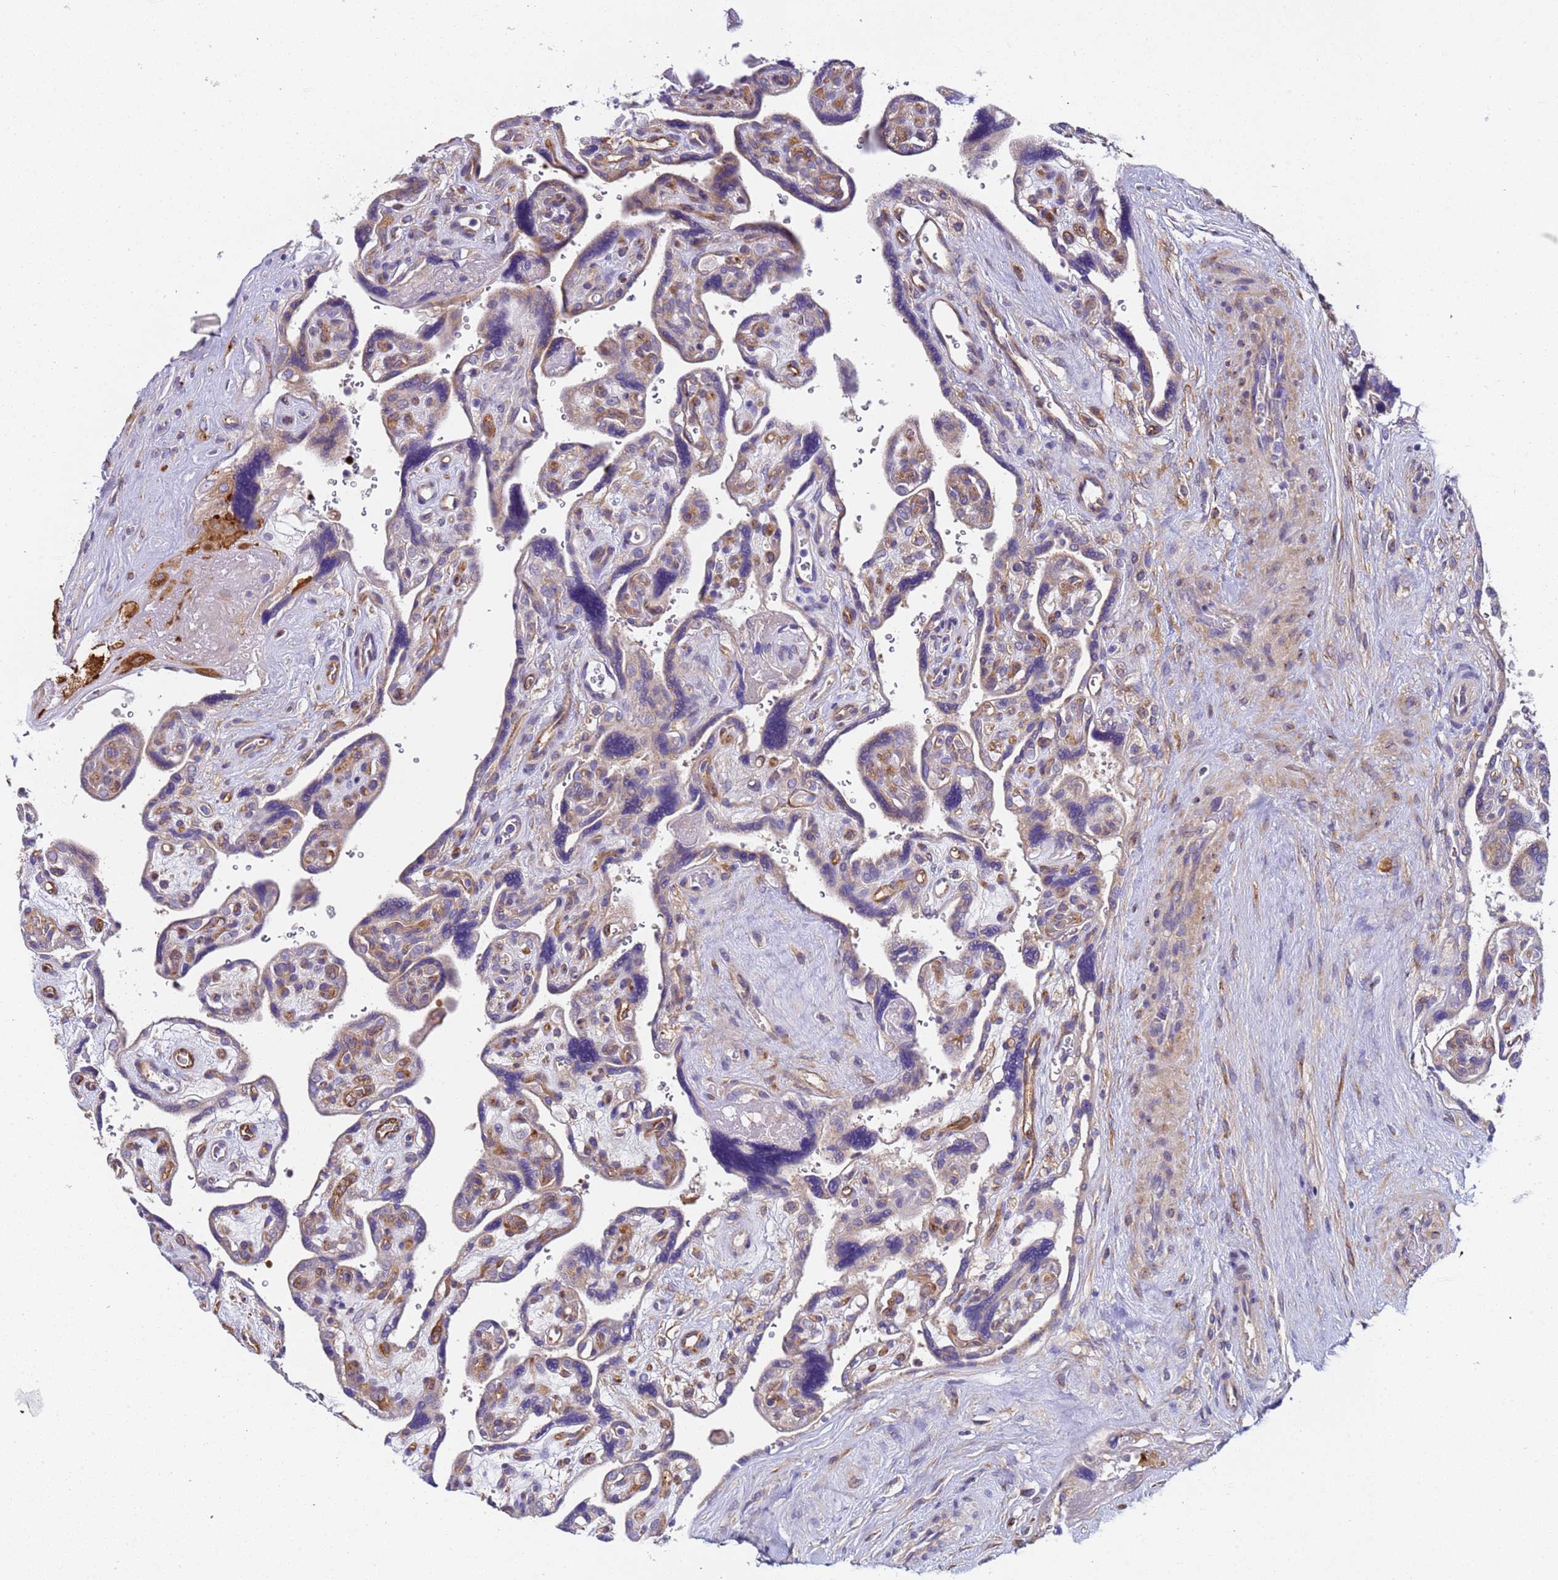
{"staining": {"intensity": "moderate", "quantity": ">75%", "location": "cytoplasmic/membranous"}, "tissue": "placenta", "cell_type": "Decidual cells", "image_type": "normal", "snomed": [{"axis": "morphology", "description": "Normal tissue, NOS"}, {"axis": "topography", "description": "Placenta"}], "caption": "An immunohistochemistry (IHC) image of unremarkable tissue is shown. Protein staining in brown shows moderate cytoplasmic/membranous positivity in placenta within decidual cells. (DAB = brown stain, brightfield microscopy at high magnification).", "gene": "PAQR7", "patient": {"sex": "female", "age": 39}}